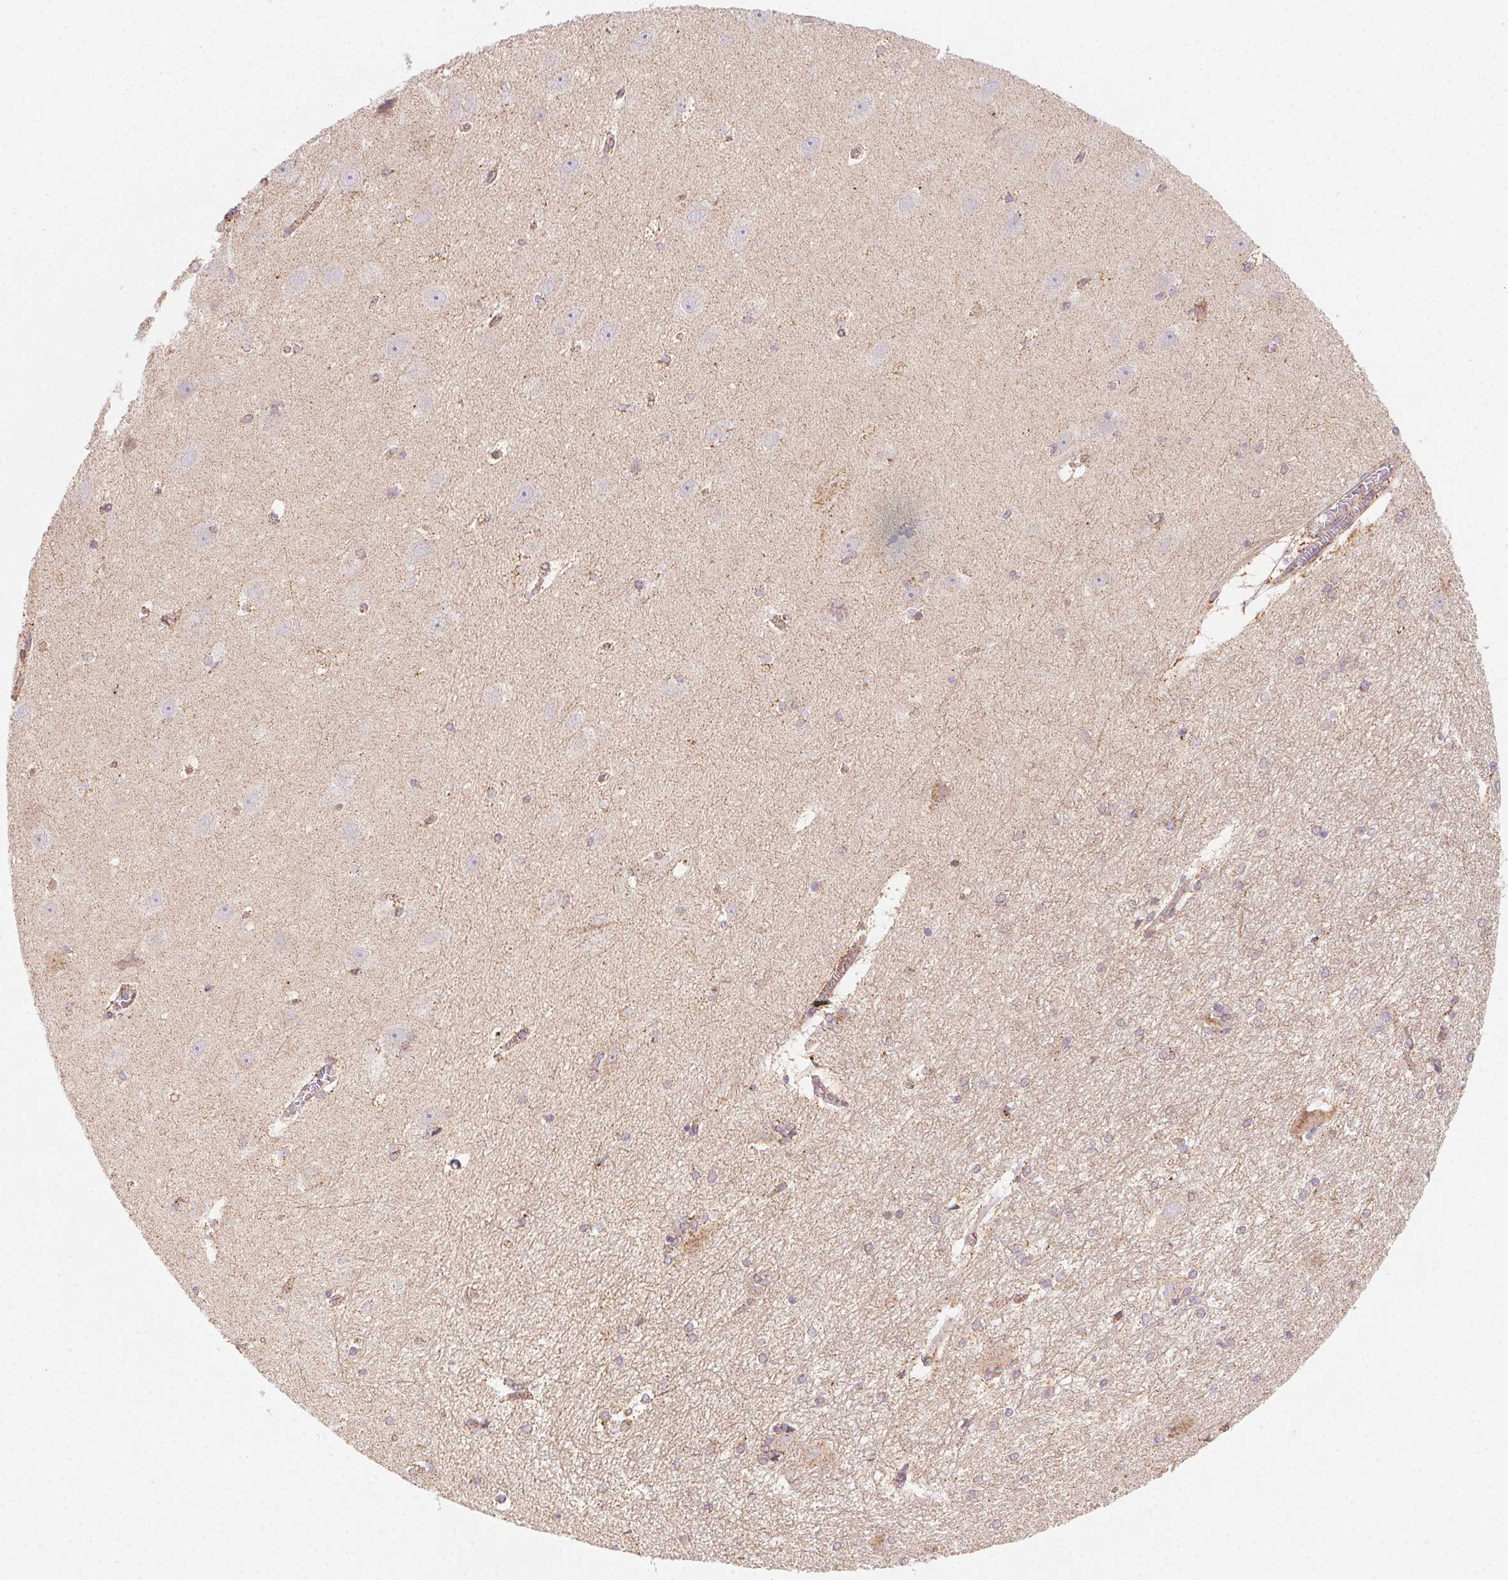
{"staining": {"intensity": "weak", "quantity": "25%-75%", "location": "cytoplasmic/membranous"}, "tissue": "hippocampus", "cell_type": "Glial cells", "image_type": "normal", "snomed": [{"axis": "morphology", "description": "Normal tissue, NOS"}, {"axis": "topography", "description": "Cerebral cortex"}, {"axis": "topography", "description": "Hippocampus"}], "caption": "Human hippocampus stained with a brown dye exhibits weak cytoplasmic/membranous positive staining in about 25%-75% of glial cells.", "gene": "CLPB", "patient": {"sex": "female", "age": 19}}